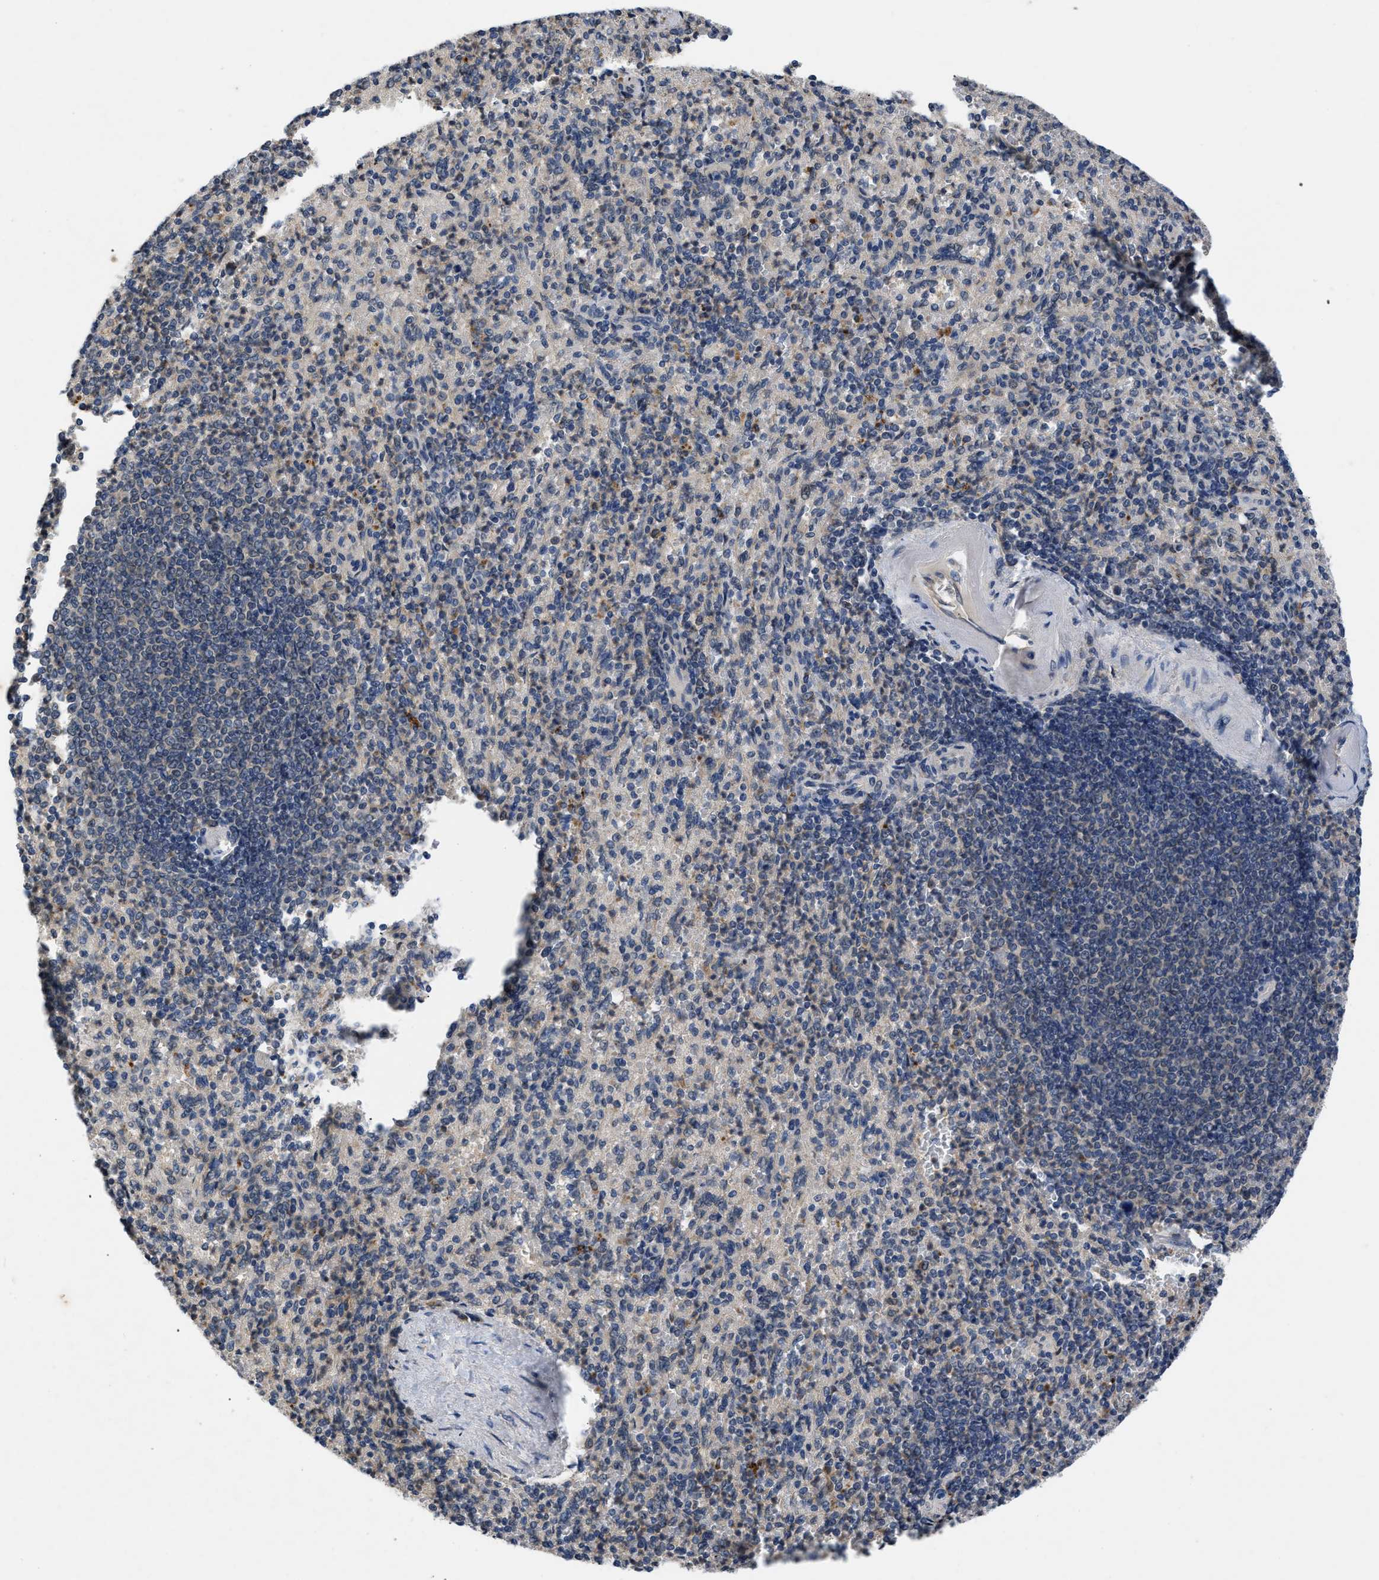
{"staining": {"intensity": "moderate", "quantity": "25%-75%", "location": "cytoplasmic/membranous"}, "tissue": "spleen", "cell_type": "Cells in red pulp", "image_type": "normal", "snomed": [{"axis": "morphology", "description": "Normal tissue, NOS"}, {"axis": "topography", "description": "Spleen"}], "caption": "Spleen was stained to show a protein in brown. There is medium levels of moderate cytoplasmic/membranous expression in approximately 25%-75% of cells in red pulp. Nuclei are stained in blue.", "gene": "VPS4A", "patient": {"sex": "female", "age": 74}}